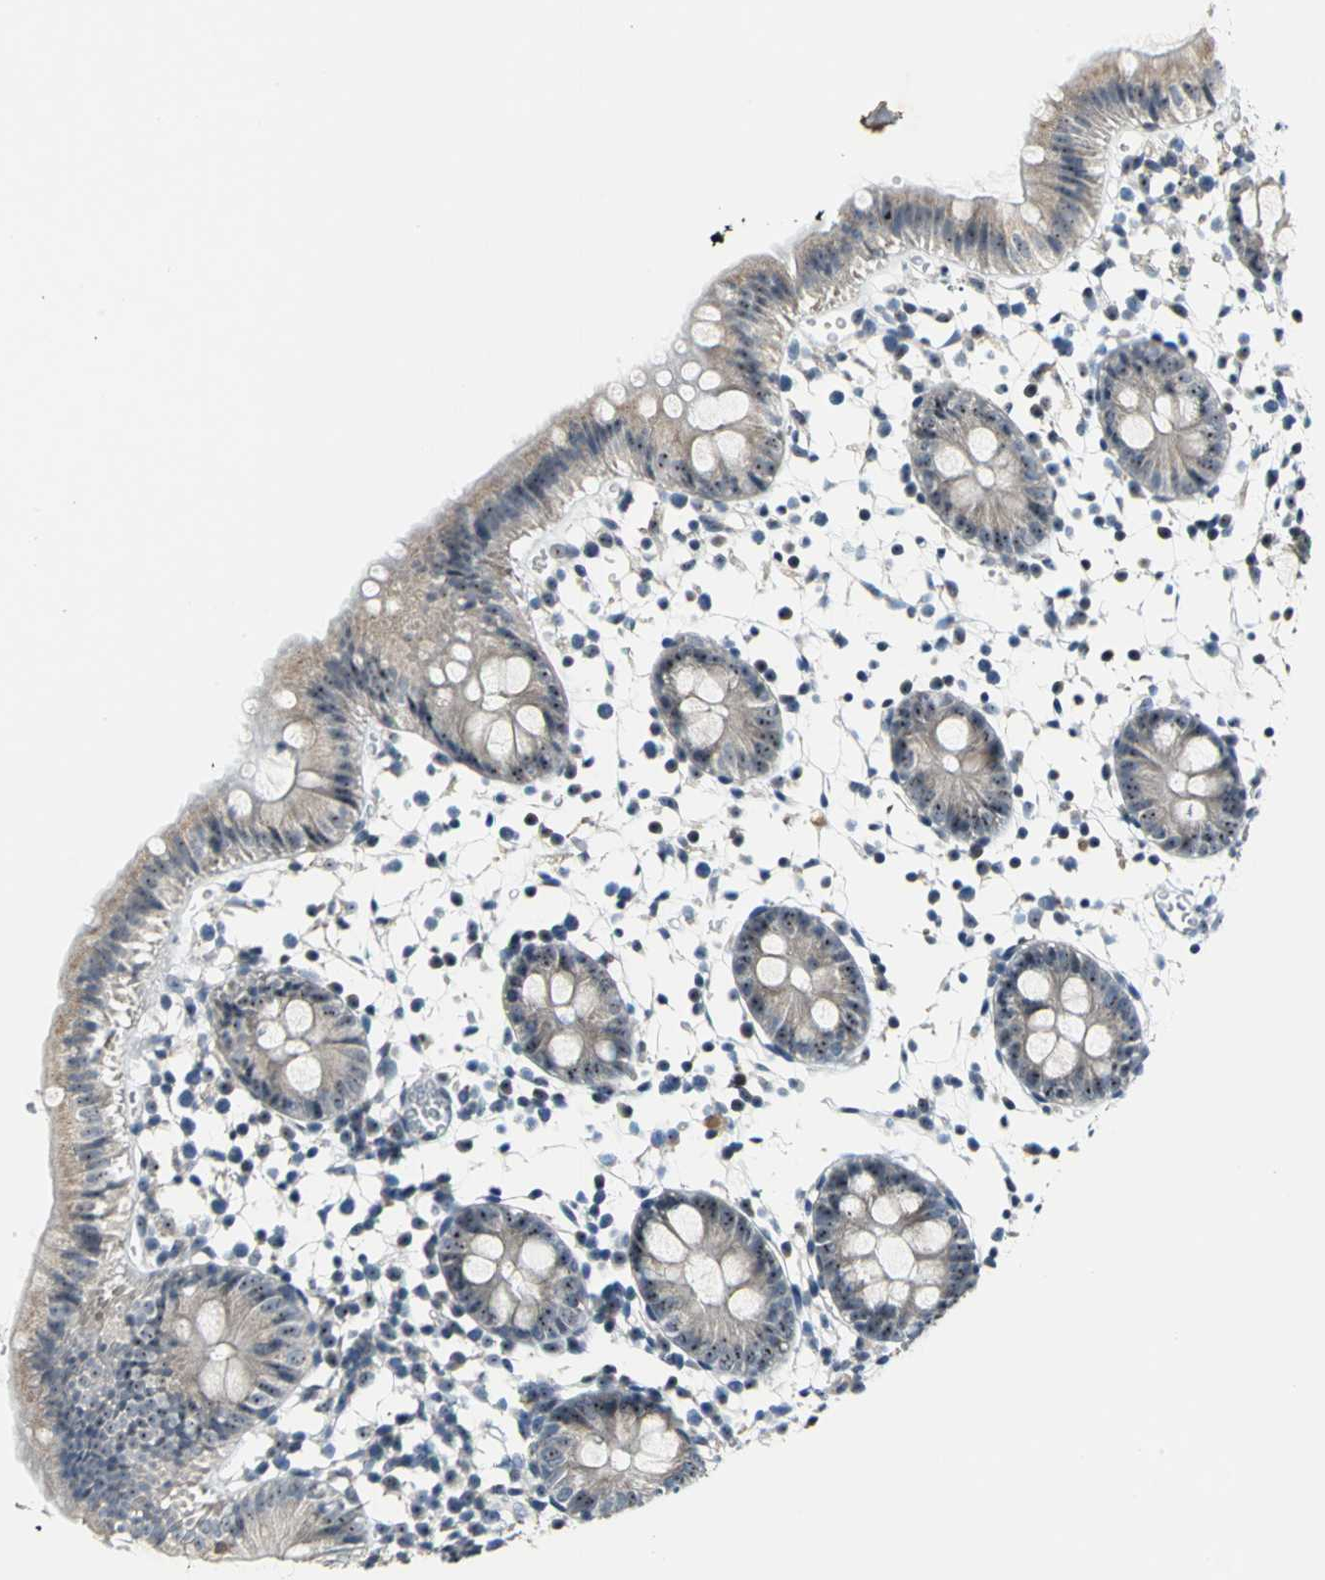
{"staining": {"intensity": "negative", "quantity": "none", "location": "none"}, "tissue": "colon", "cell_type": "Endothelial cells", "image_type": "normal", "snomed": [{"axis": "morphology", "description": "Normal tissue, NOS"}, {"axis": "topography", "description": "Colon"}], "caption": "Endothelial cells are negative for brown protein staining in normal colon. (DAB IHC, high magnification).", "gene": "MYBBP1A", "patient": {"sex": "male", "age": 14}}